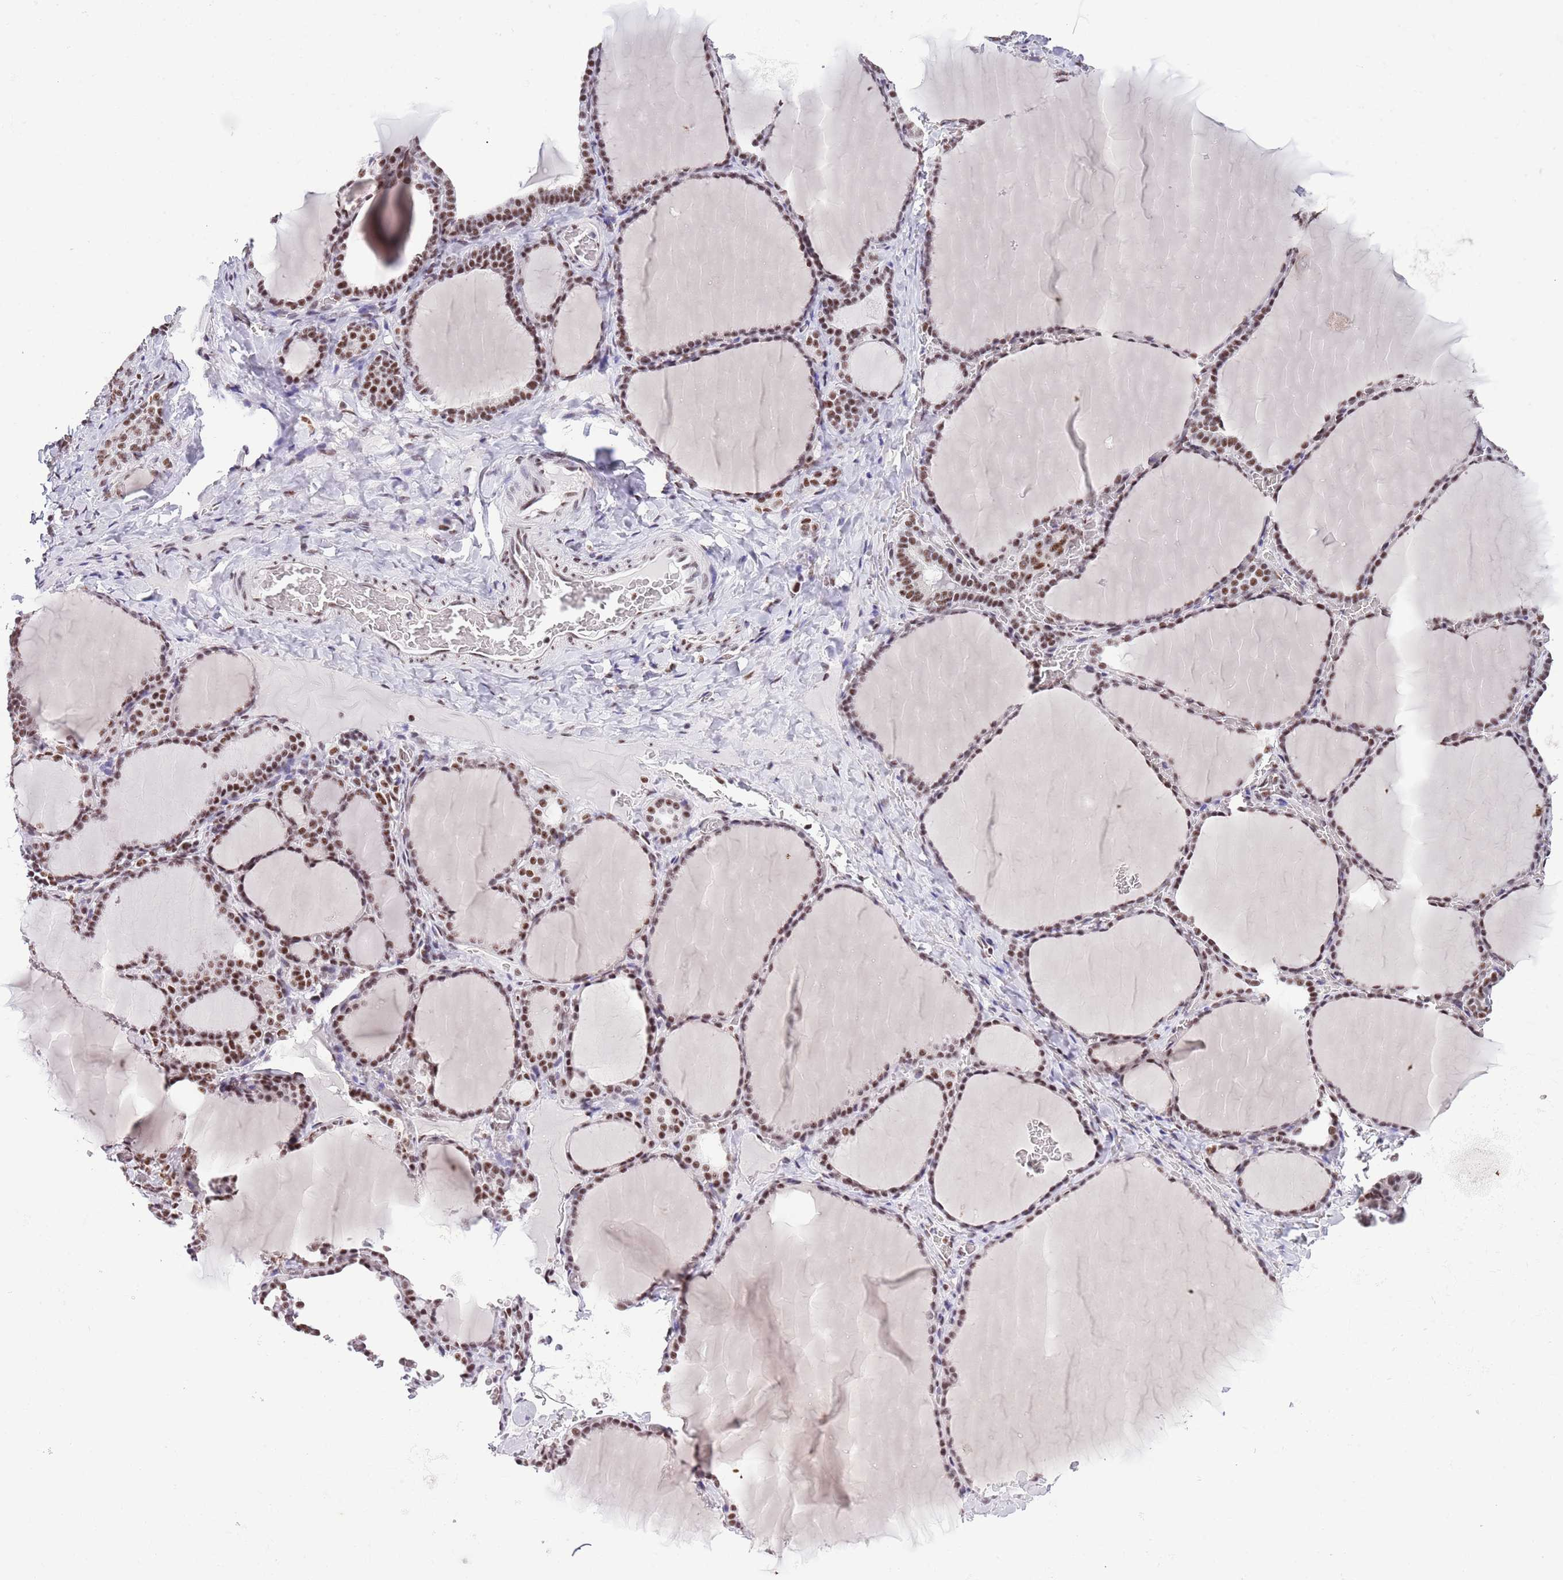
{"staining": {"intensity": "moderate", "quantity": ">75%", "location": "nuclear"}, "tissue": "thyroid gland", "cell_type": "Glandular cells", "image_type": "normal", "snomed": [{"axis": "morphology", "description": "Normal tissue, NOS"}, {"axis": "topography", "description": "Thyroid gland"}], "caption": "Thyroid gland was stained to show a protein in brown. There is medium levels of moderate nuclear expression in about >75% of glandular cells. (IHC, brightfield microscopy, high magnification).", "gene": "SF3A2", "patient": {"sex": "female", "age": 39}}